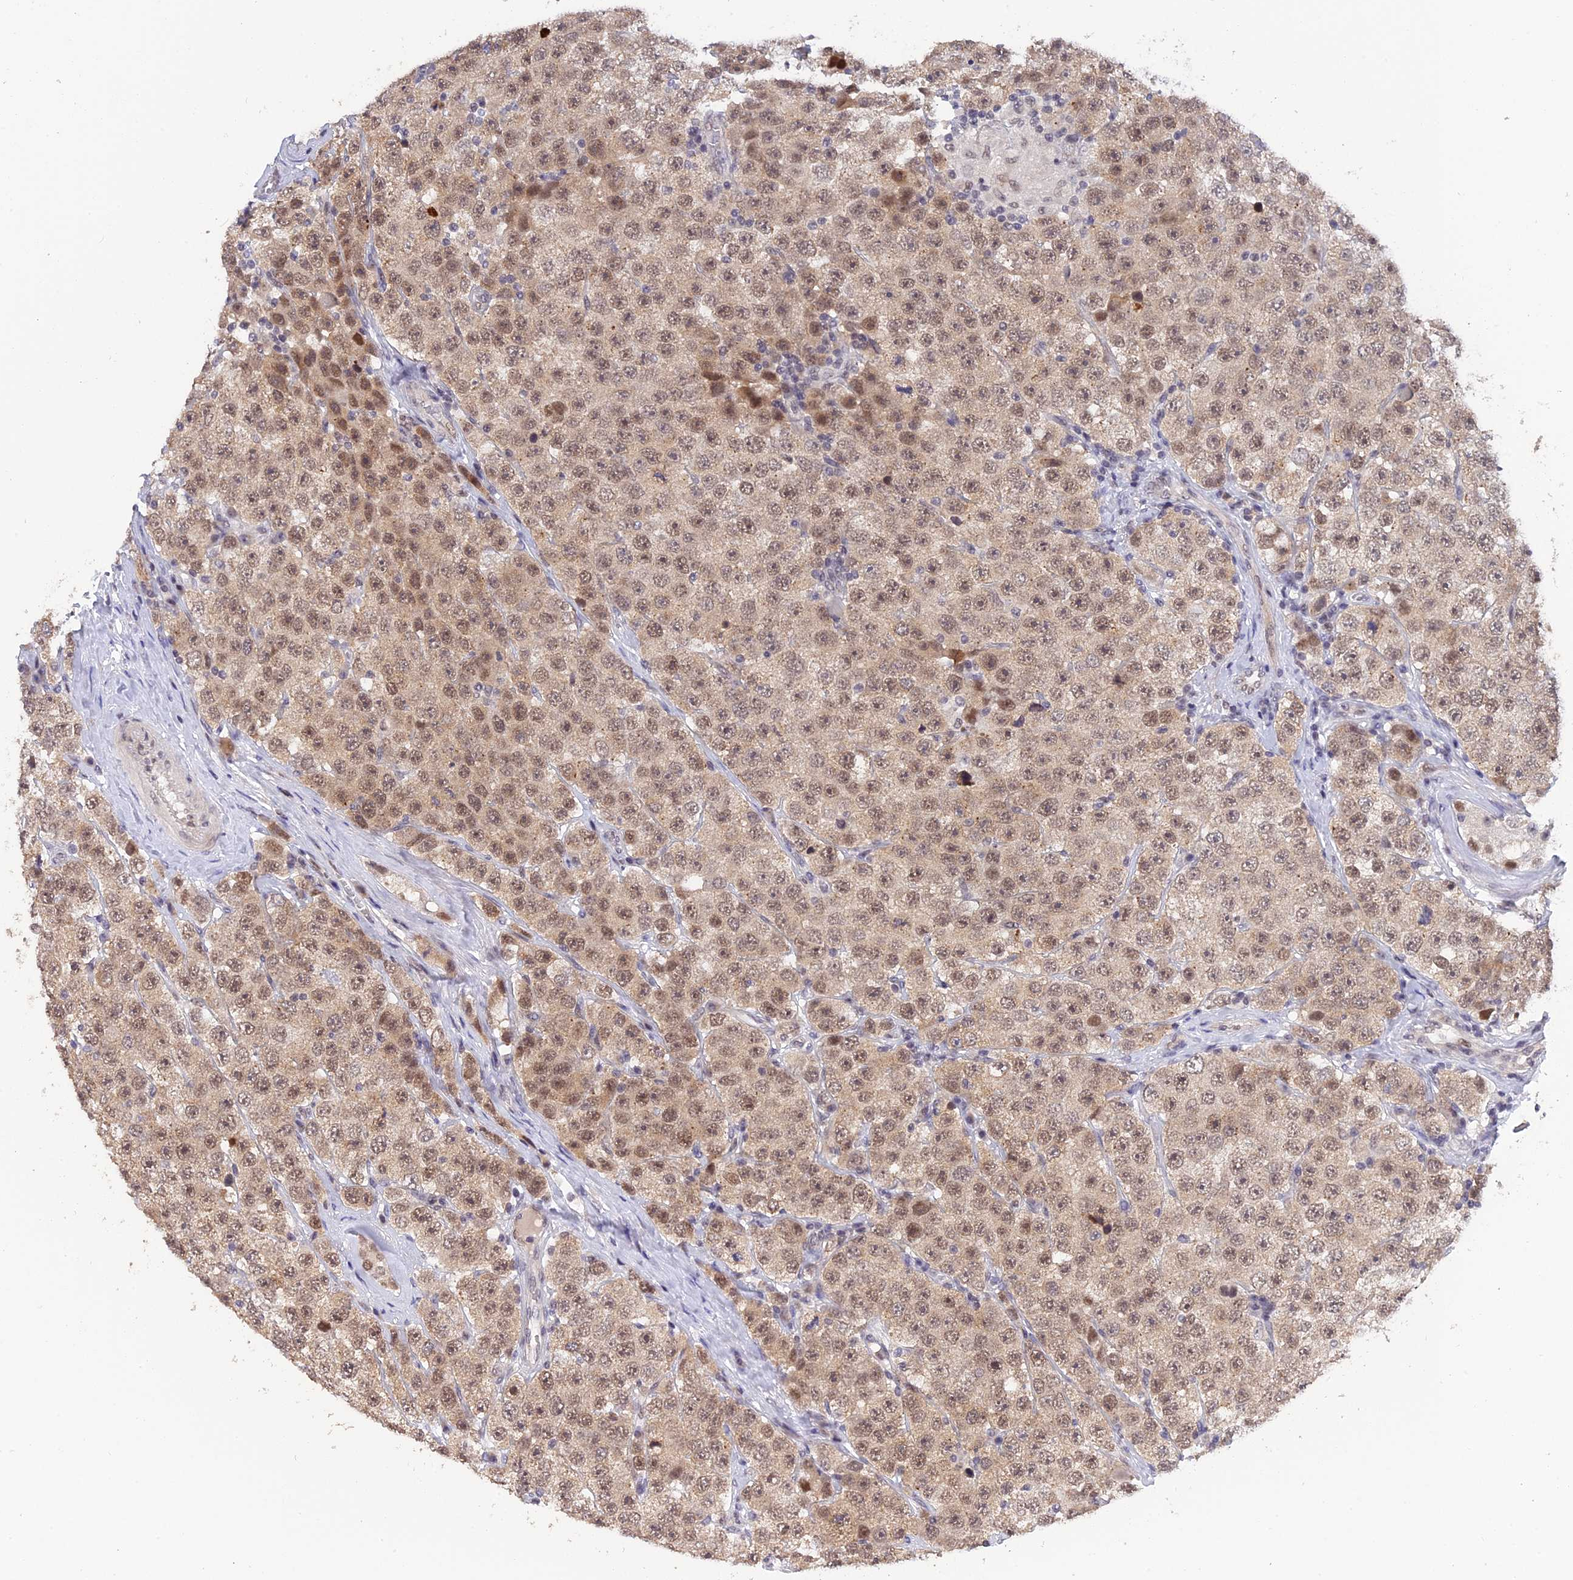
{"staining": {"intensity": "weak", "quantity": ">75%", "location": "nuclear"}, "tissue": "testis cancer", "cell_type": "Tumor cells", "image_type": "cancer", "snomed": [{"axis": "morphology", "description": "Seminoma, NOS"}, {"axis": "topography", "description": "Testis"}], "caption": "Seminoma (testis) stained with a brown dye demonstrates weak nuclear positive staining in about >75% of tumor cells.", "gene": "POLR2C", "patient": {"sex": "male", "age": 28}}